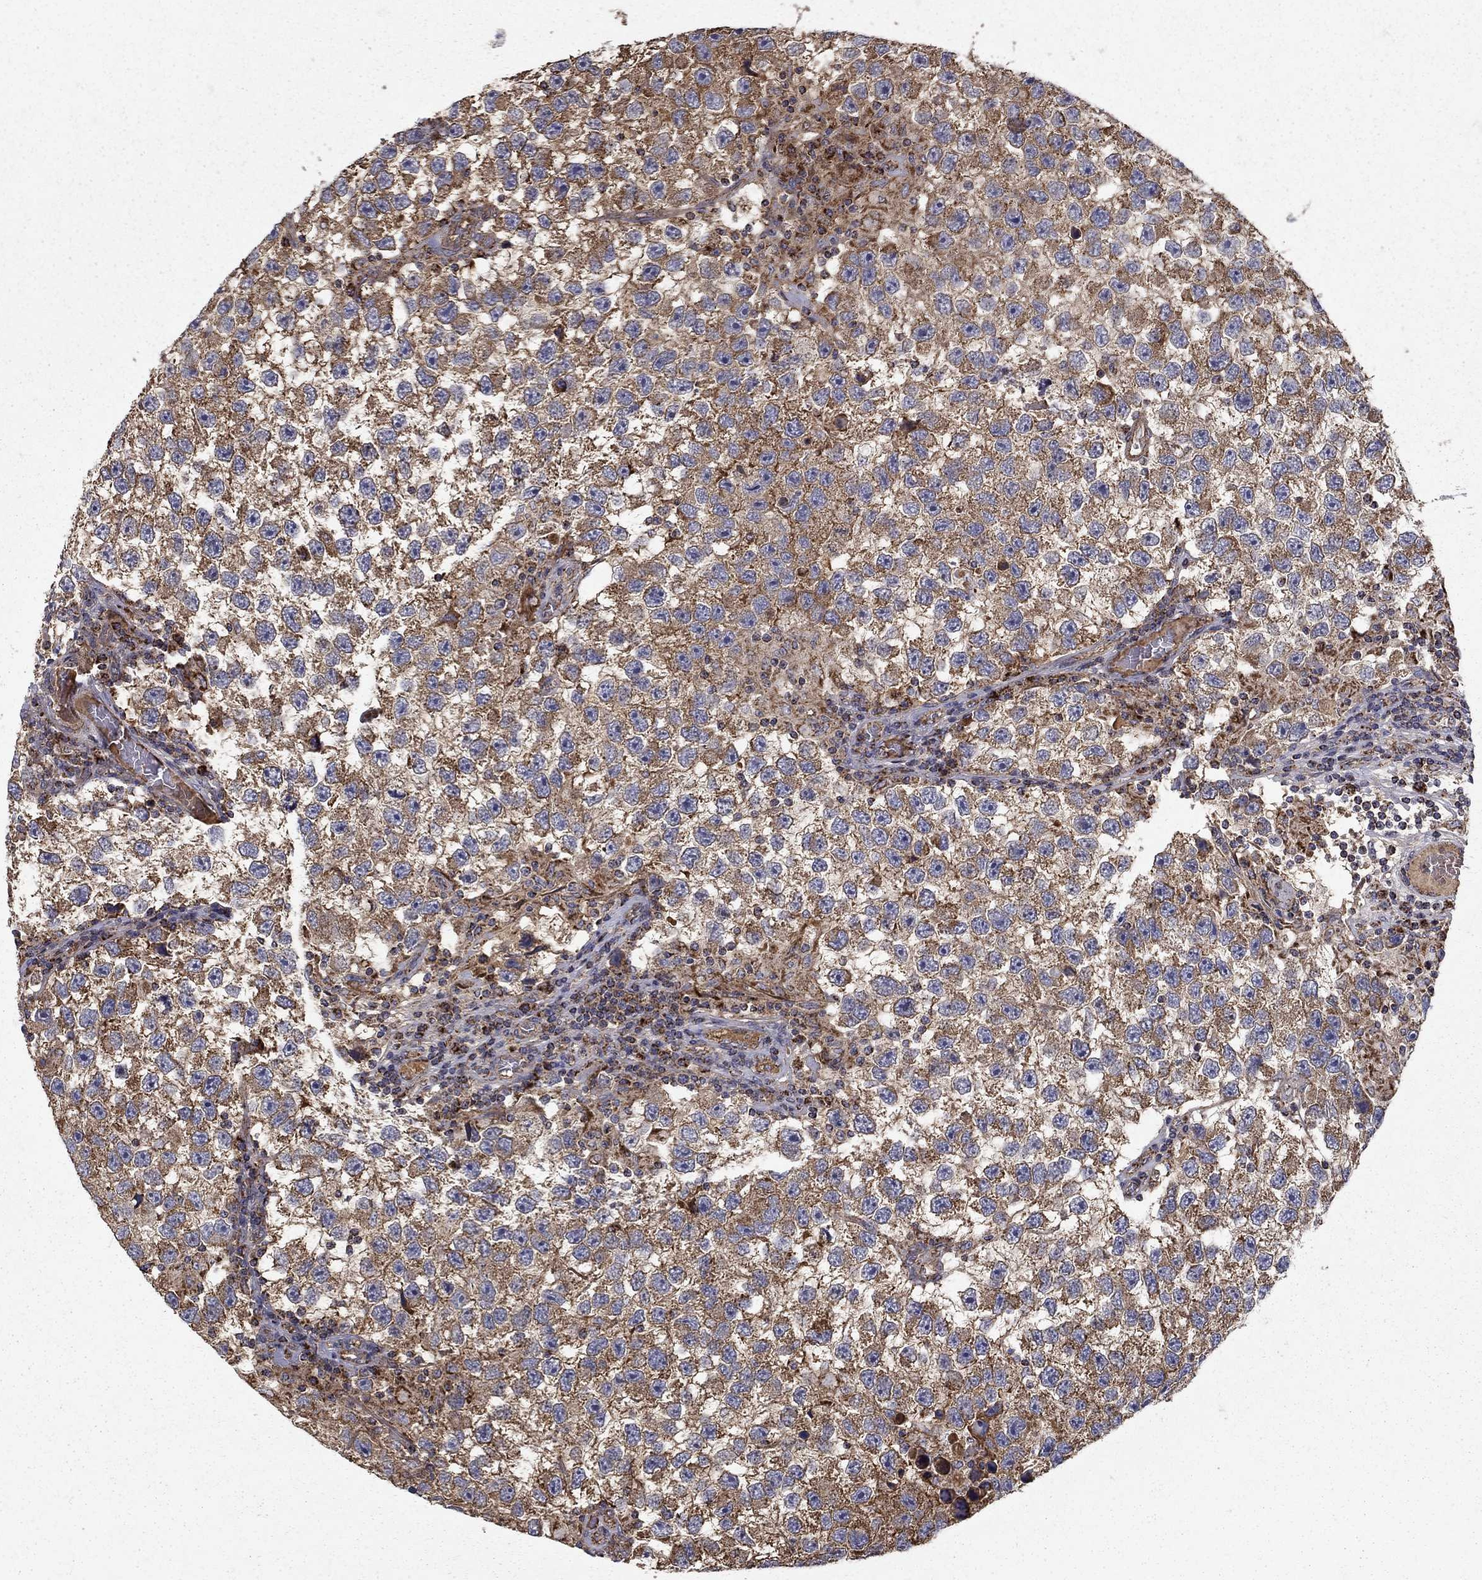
{"staining": {"intensity": "moderate", "quantity": ">75%", "location": "cytoplasmic/membranous"}, "tissue": "testis cancer", "cell_type": "Tumor cells", "image_type": "cancer", "snomed": [{"axis": "morphology", "description": "Seminoma, NOS"}, {"axis": "topography", "description": "Testis"}], "caption": "Seminoma (testis) stained with a protein marker reveals moderate staining in tumor cells.", "gene": "NDUFS8", "patient": {"sex": "male", "age": 26}}